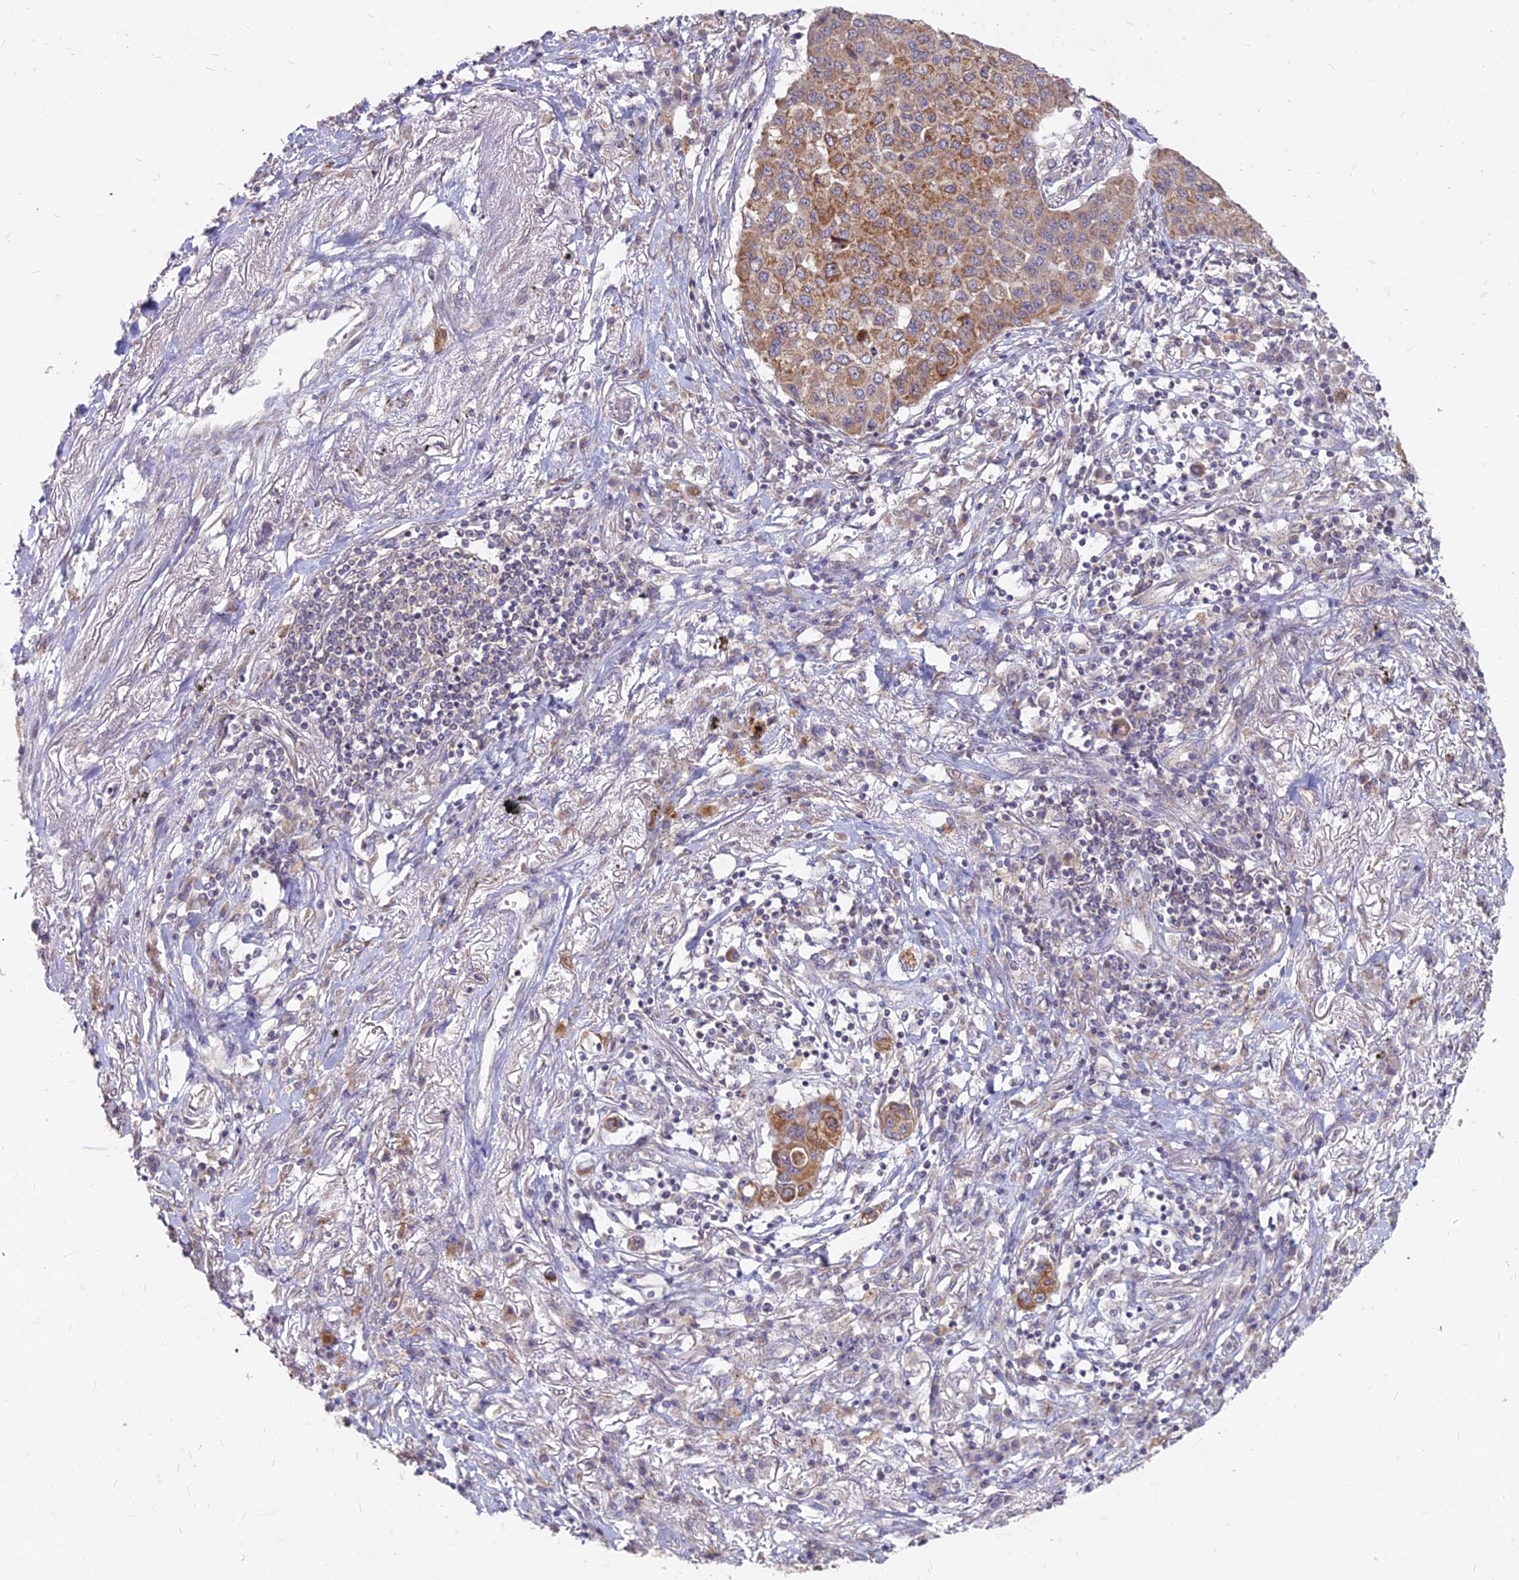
{"staining": {"intensity": "moderate", "quantity": ">75%", "location": "cytoplasmic/membranous"}, "tissue": "lung cancer", "cell_type": "Tumor cells", "image_type": "cancer", "snomed": [{"axis": "morphology", "description": "Squamous cell carcinoma, NOS"}, {"axis": "topography", "description": "Lung"}], "caption": "Immunohistochemistry photomicrograph of neoplastic tissue: human lung squamous cell carcinoma stained using immunohistochemistry (IHC) demonstrates medium levels of moderate protein expression localized specifically in the cytoplasmic/membranous of tumor cells, appearing as a cytoplasmic/membranous brown color.", "gene": "MICU2", "patient": {"sex": "male", "age": 74}}